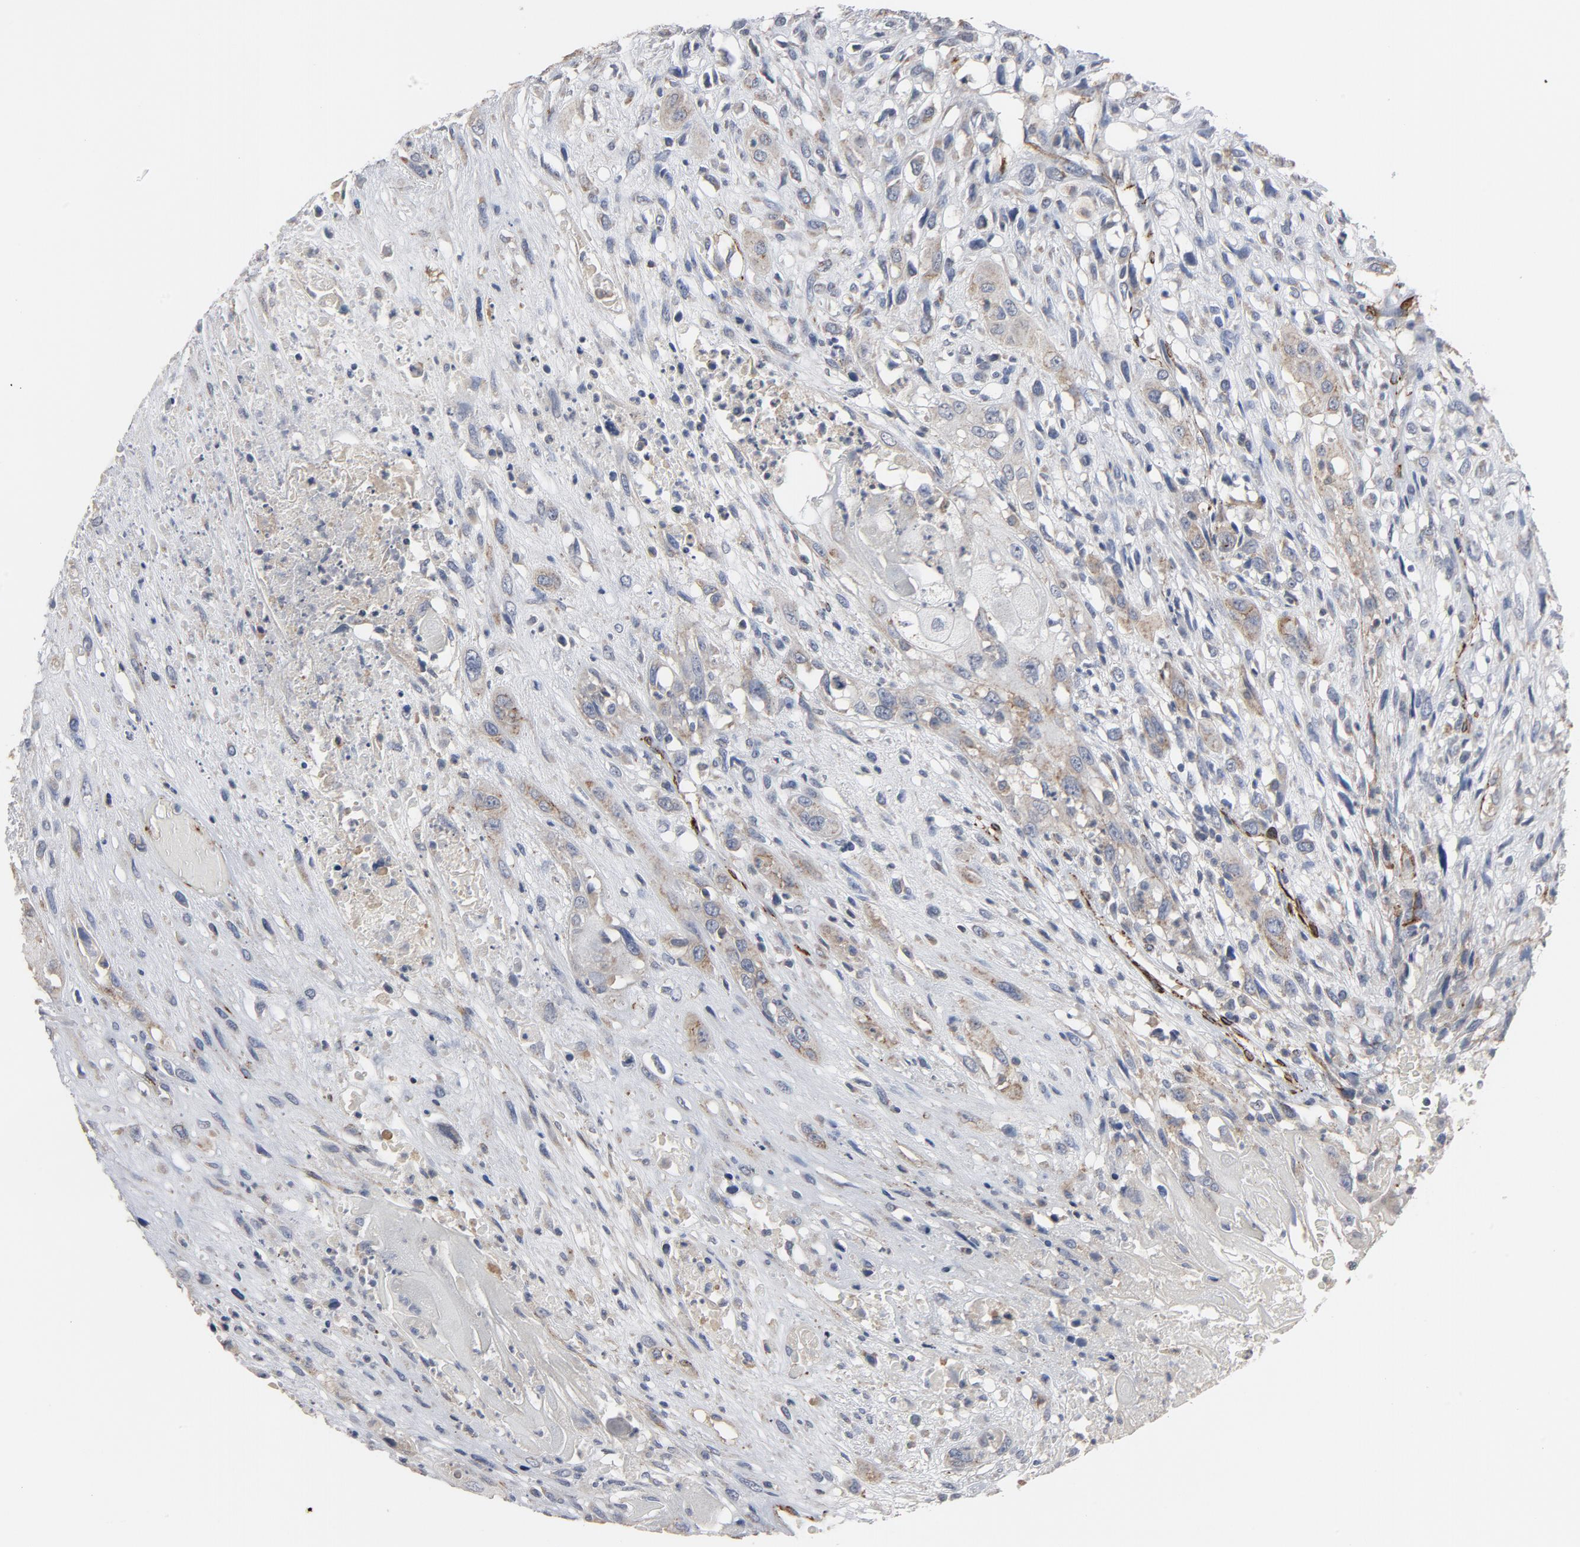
{"staining": {"intensity": "weak", "quantity": "25%-75%", "location": "cytoplasmic/membranous"}, "tissue": "head and neck cancer", "cell_type": "Tumor cells", "image_type": "cancer", "snomed": [{"axis": "morphology", "description": "Necrosis, NOS"}, {"axis": "morphology", "description": "Neoplasm, malignant, NOS"}, {"axis": "topography", "description": "Salivary gland"}, {"axis": "topography", "description": "Head-Neck"}], "caption": "This photomicrograph exhibits IHC staining of neoplasm (malignant) (head and neck), with low weak cytoplasmic/membranous staining in approximately 25%-75% of tumor cells.", "gene": "GNG2", "patient": {"sex": "male", "age": 43}}